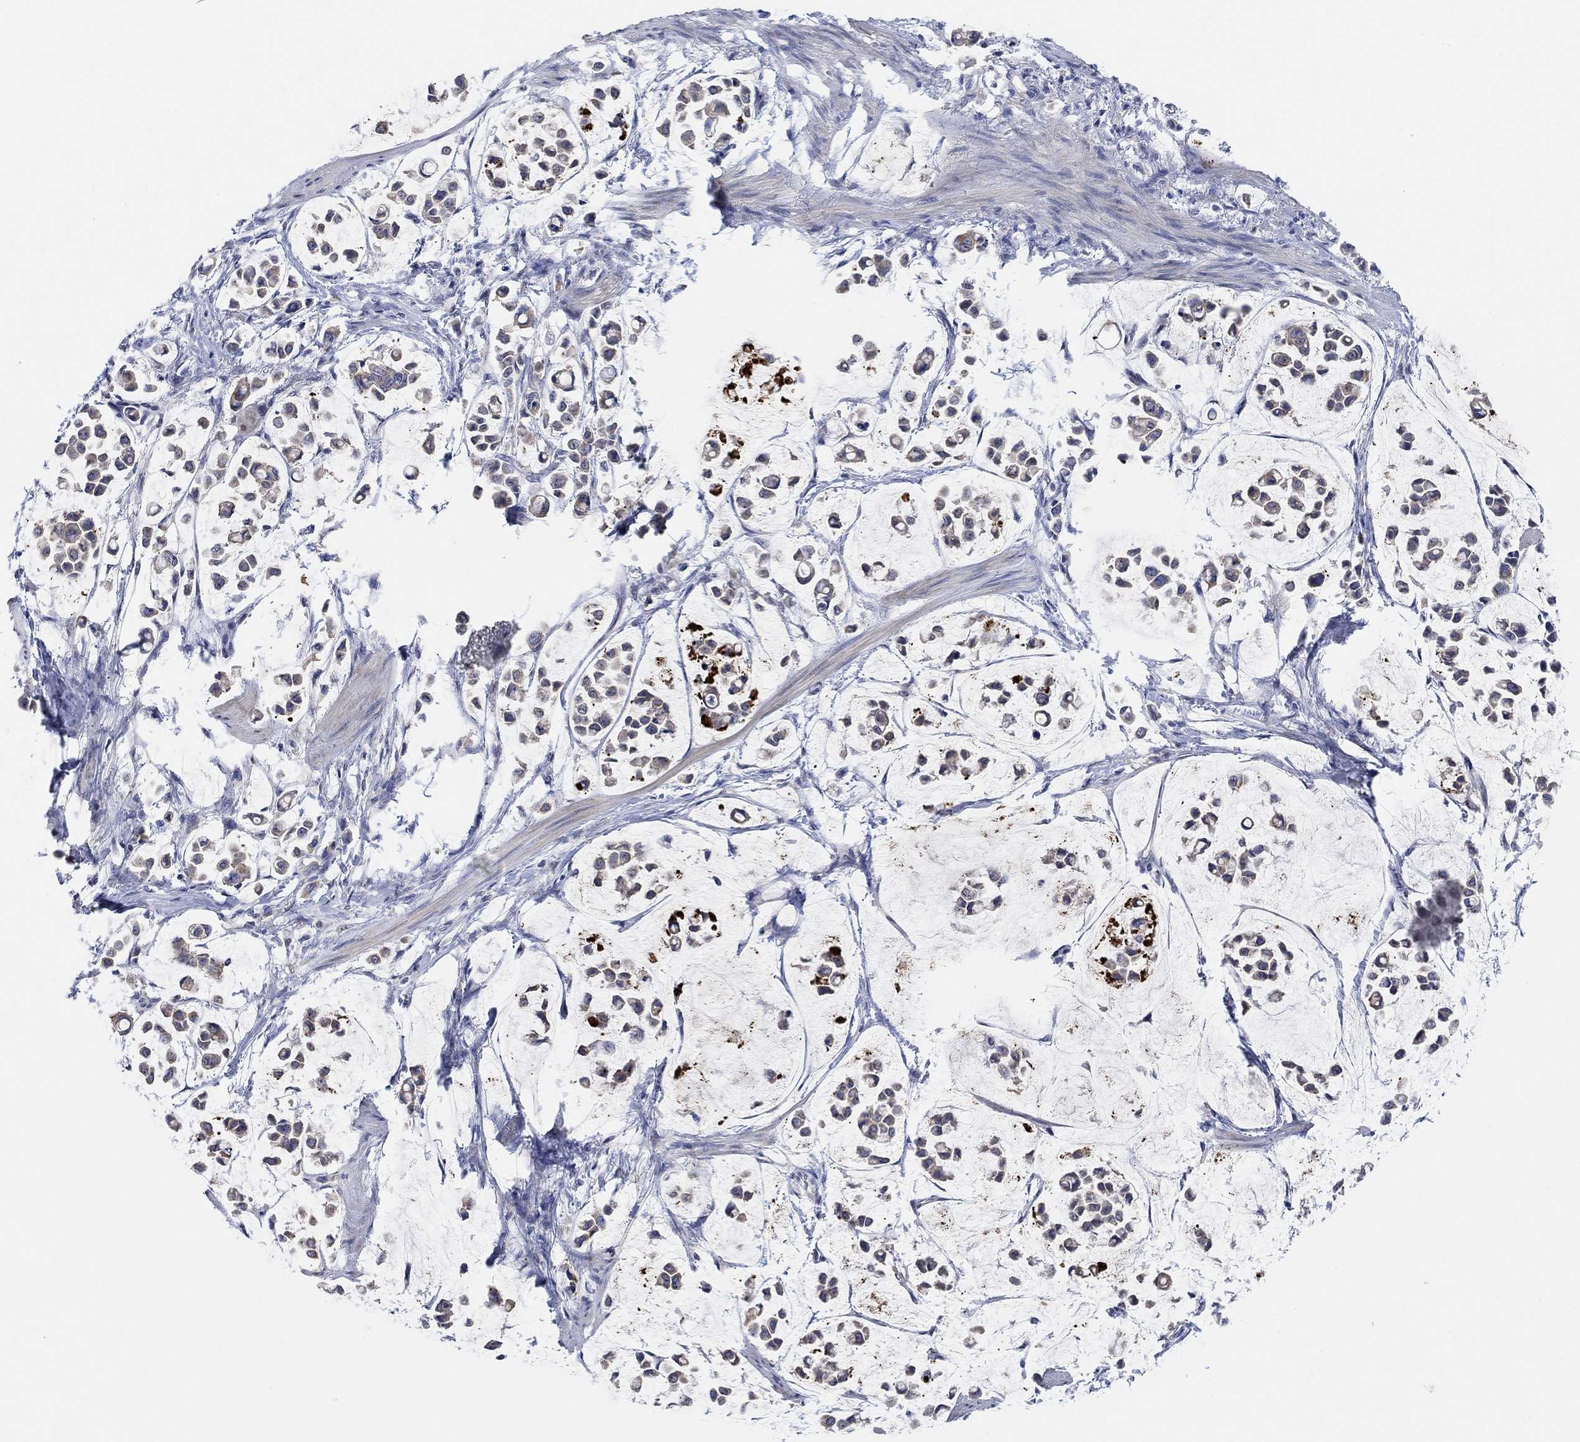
{"staining": {"intensity": "negative", "quantity": "none", "location": "none"}, "tissue": "stomach cancer", "cell_type": "Tumor cells", "image_type": "cancer", "snomed": [{"axis": "morphology", "description": "Adenocarcinoma, NOS"}, {"axis": "topography", "description": "Stomach"}], "caption": "Stomach cancer stained for a protein using immunohistochemistry (IHC) reveals no expression tumor cells.", "gene": "RIMS1", "patient": {"sex": "male", "age": 82}}